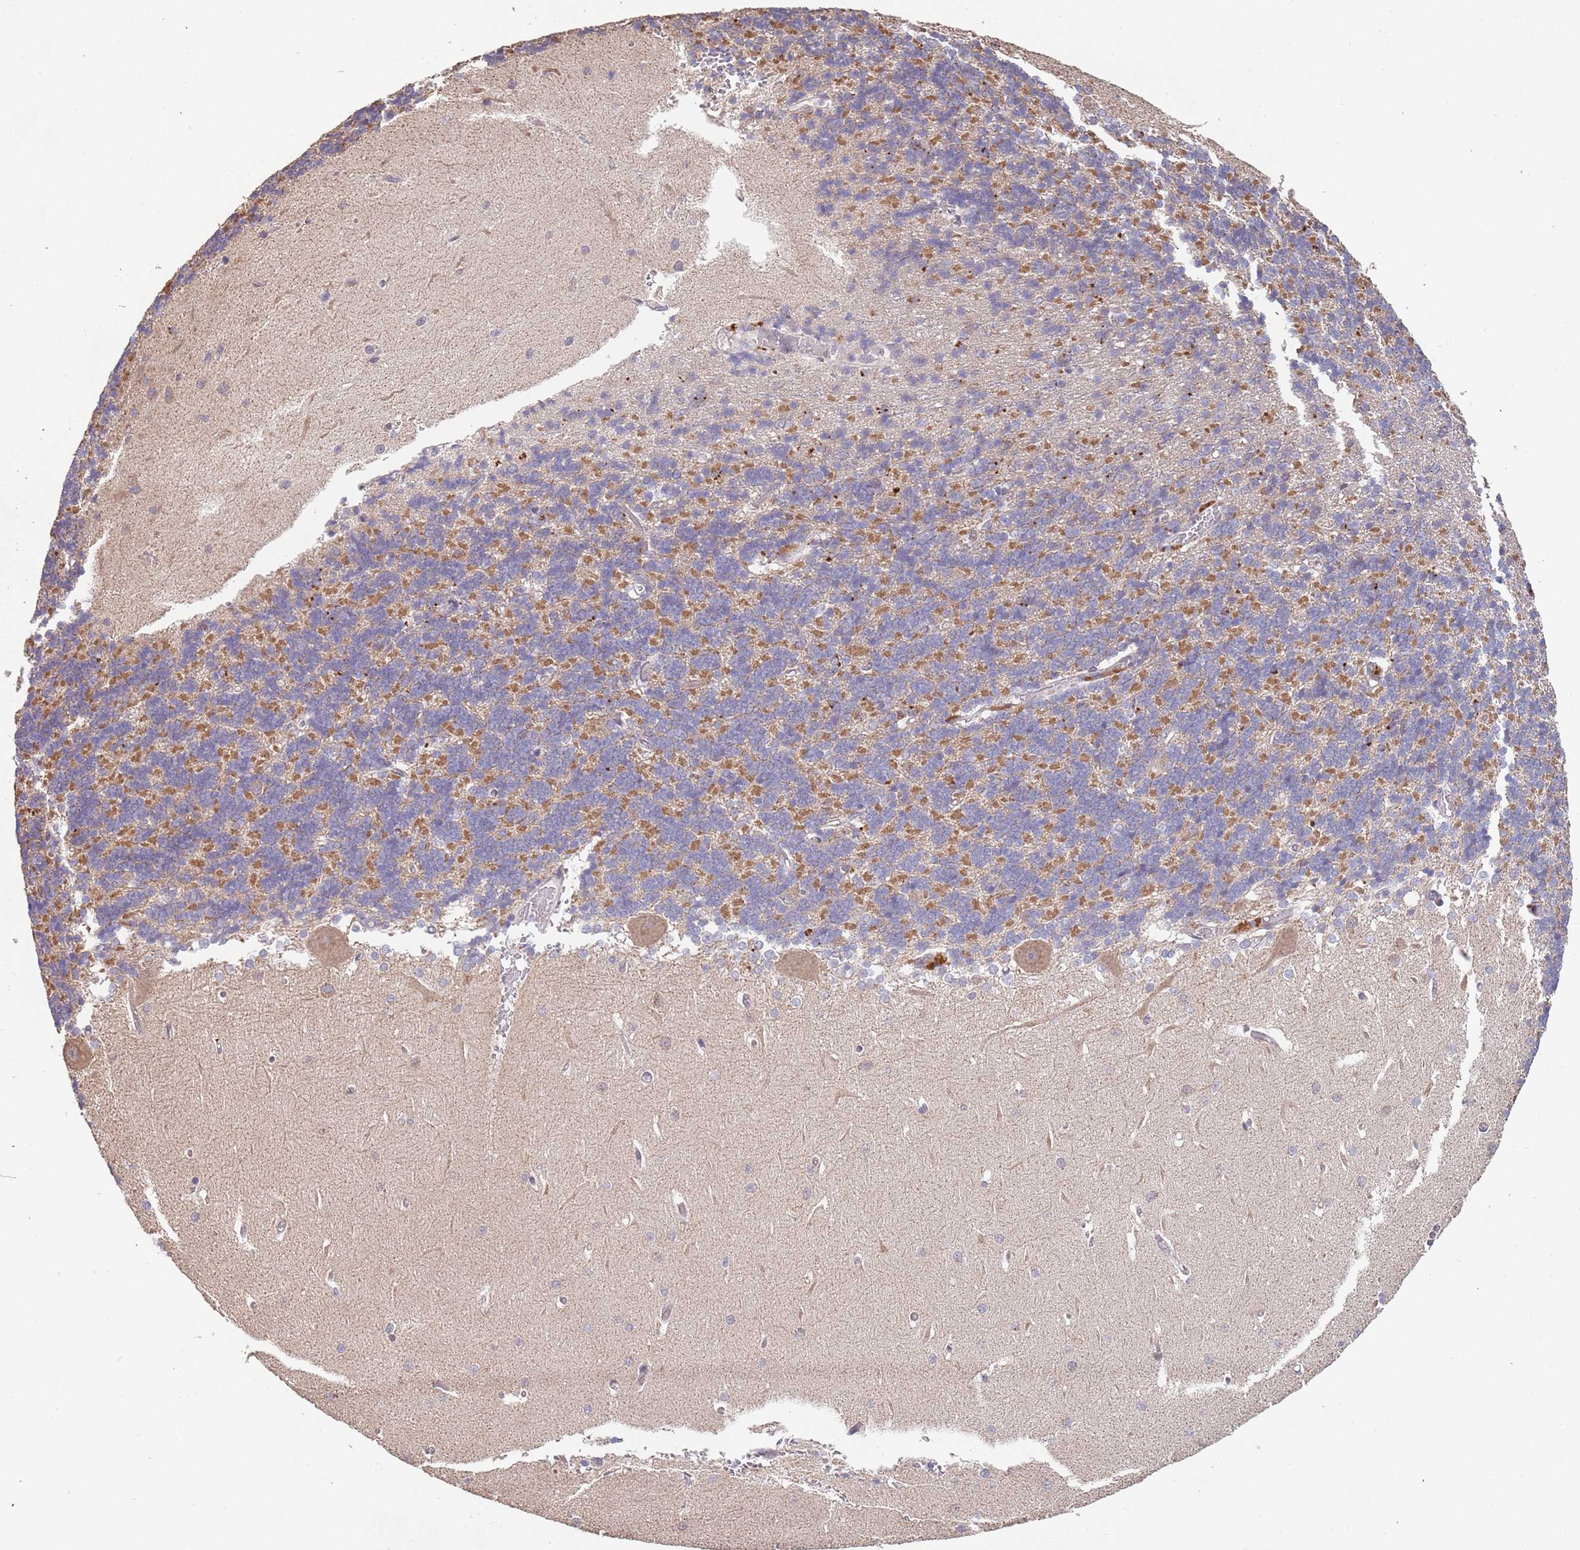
{"staining": {"intensity": "moderate", "quantity": "25%-75%", "location": "cytoplasmic/membranous"}, "tissue": "cerebellum", "cell_type": "Cells in granular layer", "image_type": "normal", "snomed": [{"axis": "morphology", "description": "Normal tissue, NOS"}, {"axis": "topography", "description": "Cerebellum"}], "caption": "An IHC histopathology image of unremarkable tissue is shown. Protein staining in brown shows moderate cytoplasmic/membranous positivity in cerebellum within cells in granular layer. (DAB IHC with brightfield microscopy, high magnification).", "gene": "TMEM64", "patient": {"sex": "male", "age": 37}}